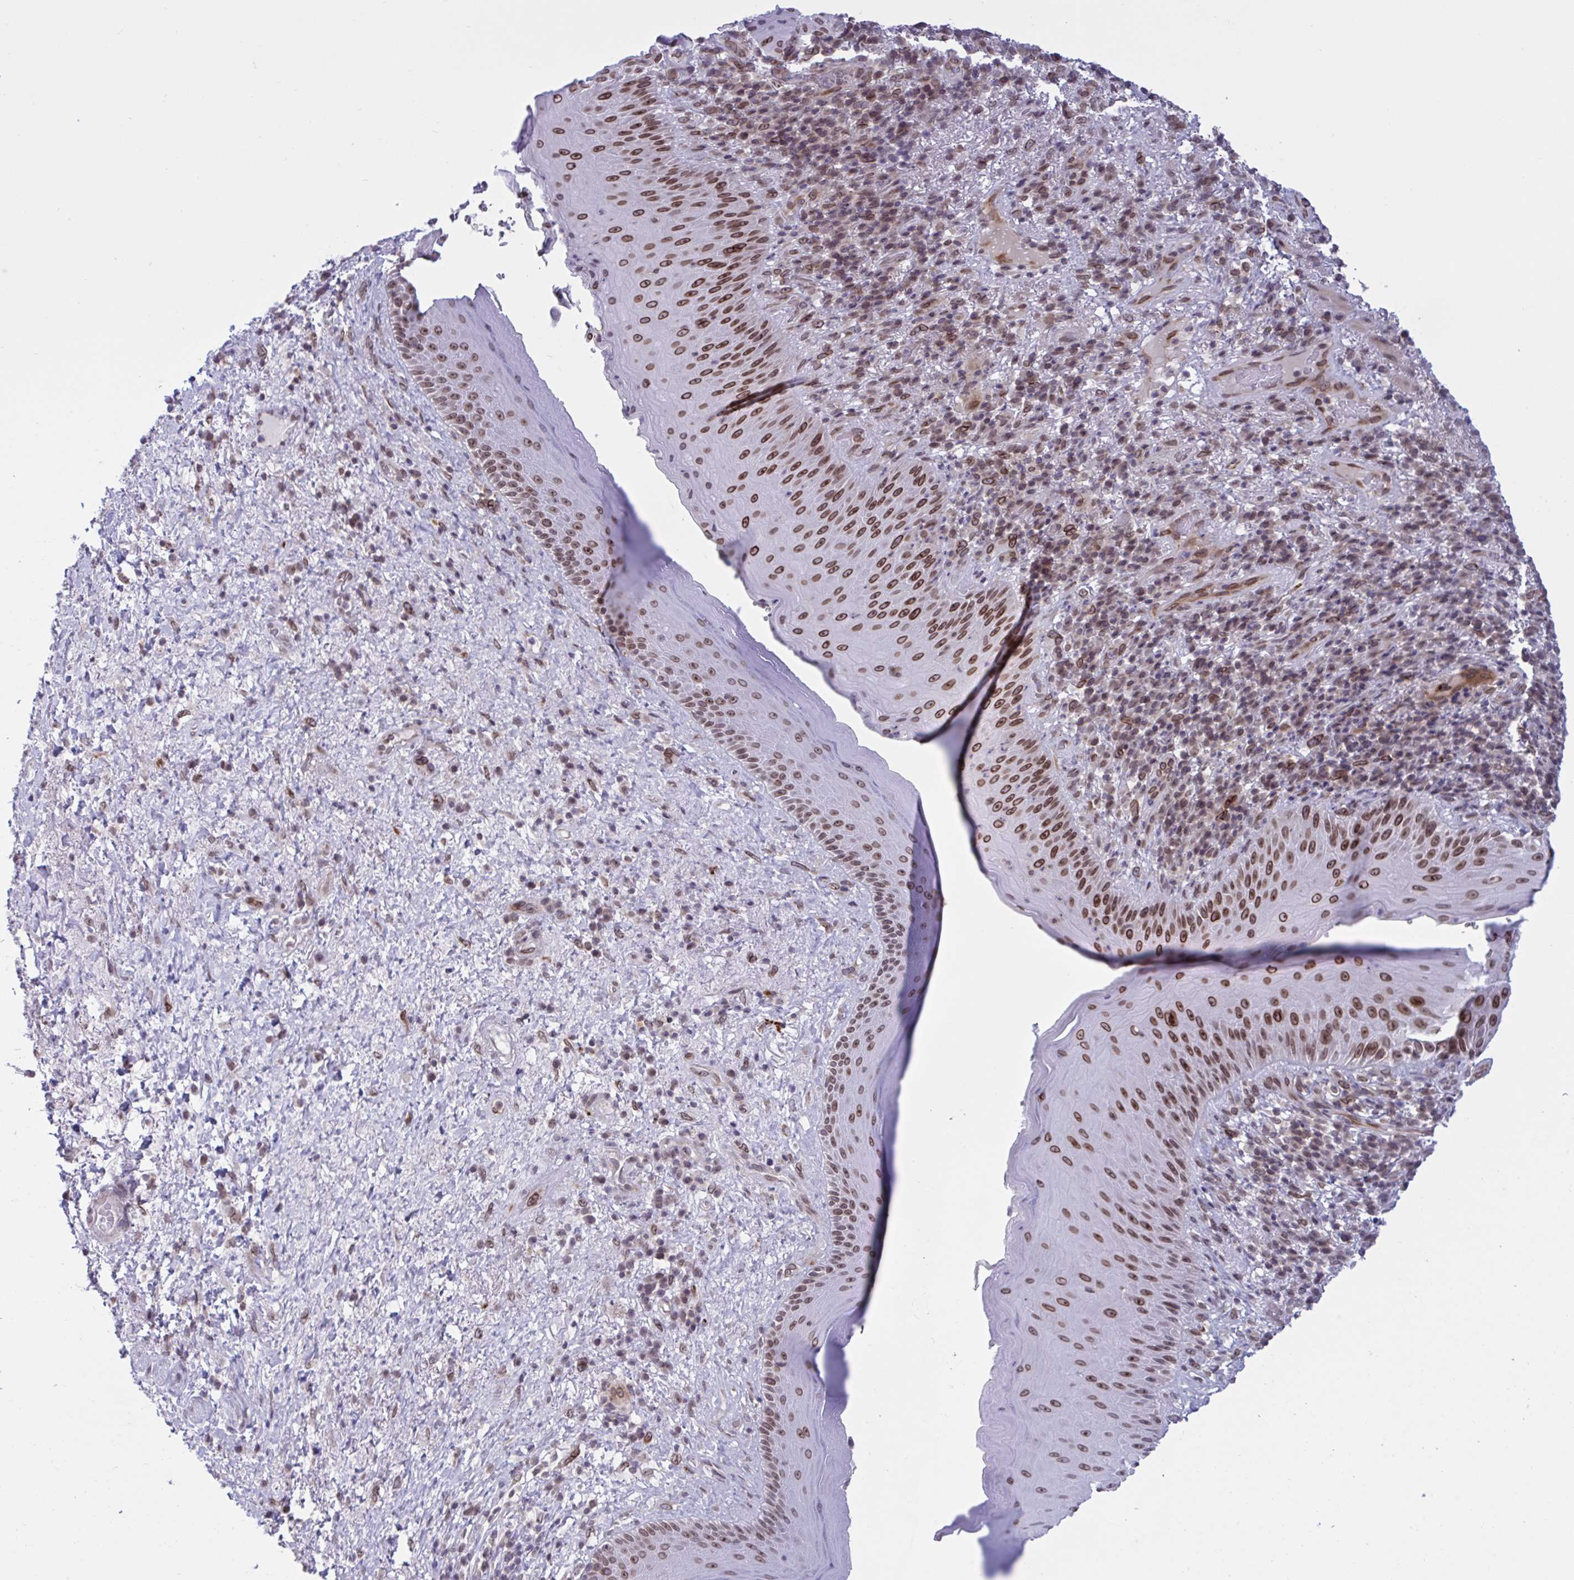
{"staining": {"intensity": "moderate", "quantity": ">75%", "location": "nuclear"}, "tissue": "skin", "cell_type": "Epidermal cells", "image_type": "normal", "snomed": [{"axis": "morphology", "description": "Normal tissue, NOS"}, {"axis": "topography", "description": "Anal"}], "caption": "A high-resolution photomicrograph shows immunohistochemistry (IHC) staining of unremarkable skin, which exhibits moderate nuclear staining in about >75% of epidermal cells. The staining is performed using DAB brown chromogen to label protein expression. The nuclei are counter-stained blue using hematoxylin.", "gene": "DOCK11", "patient": {"sex": "male", "age": 78}}